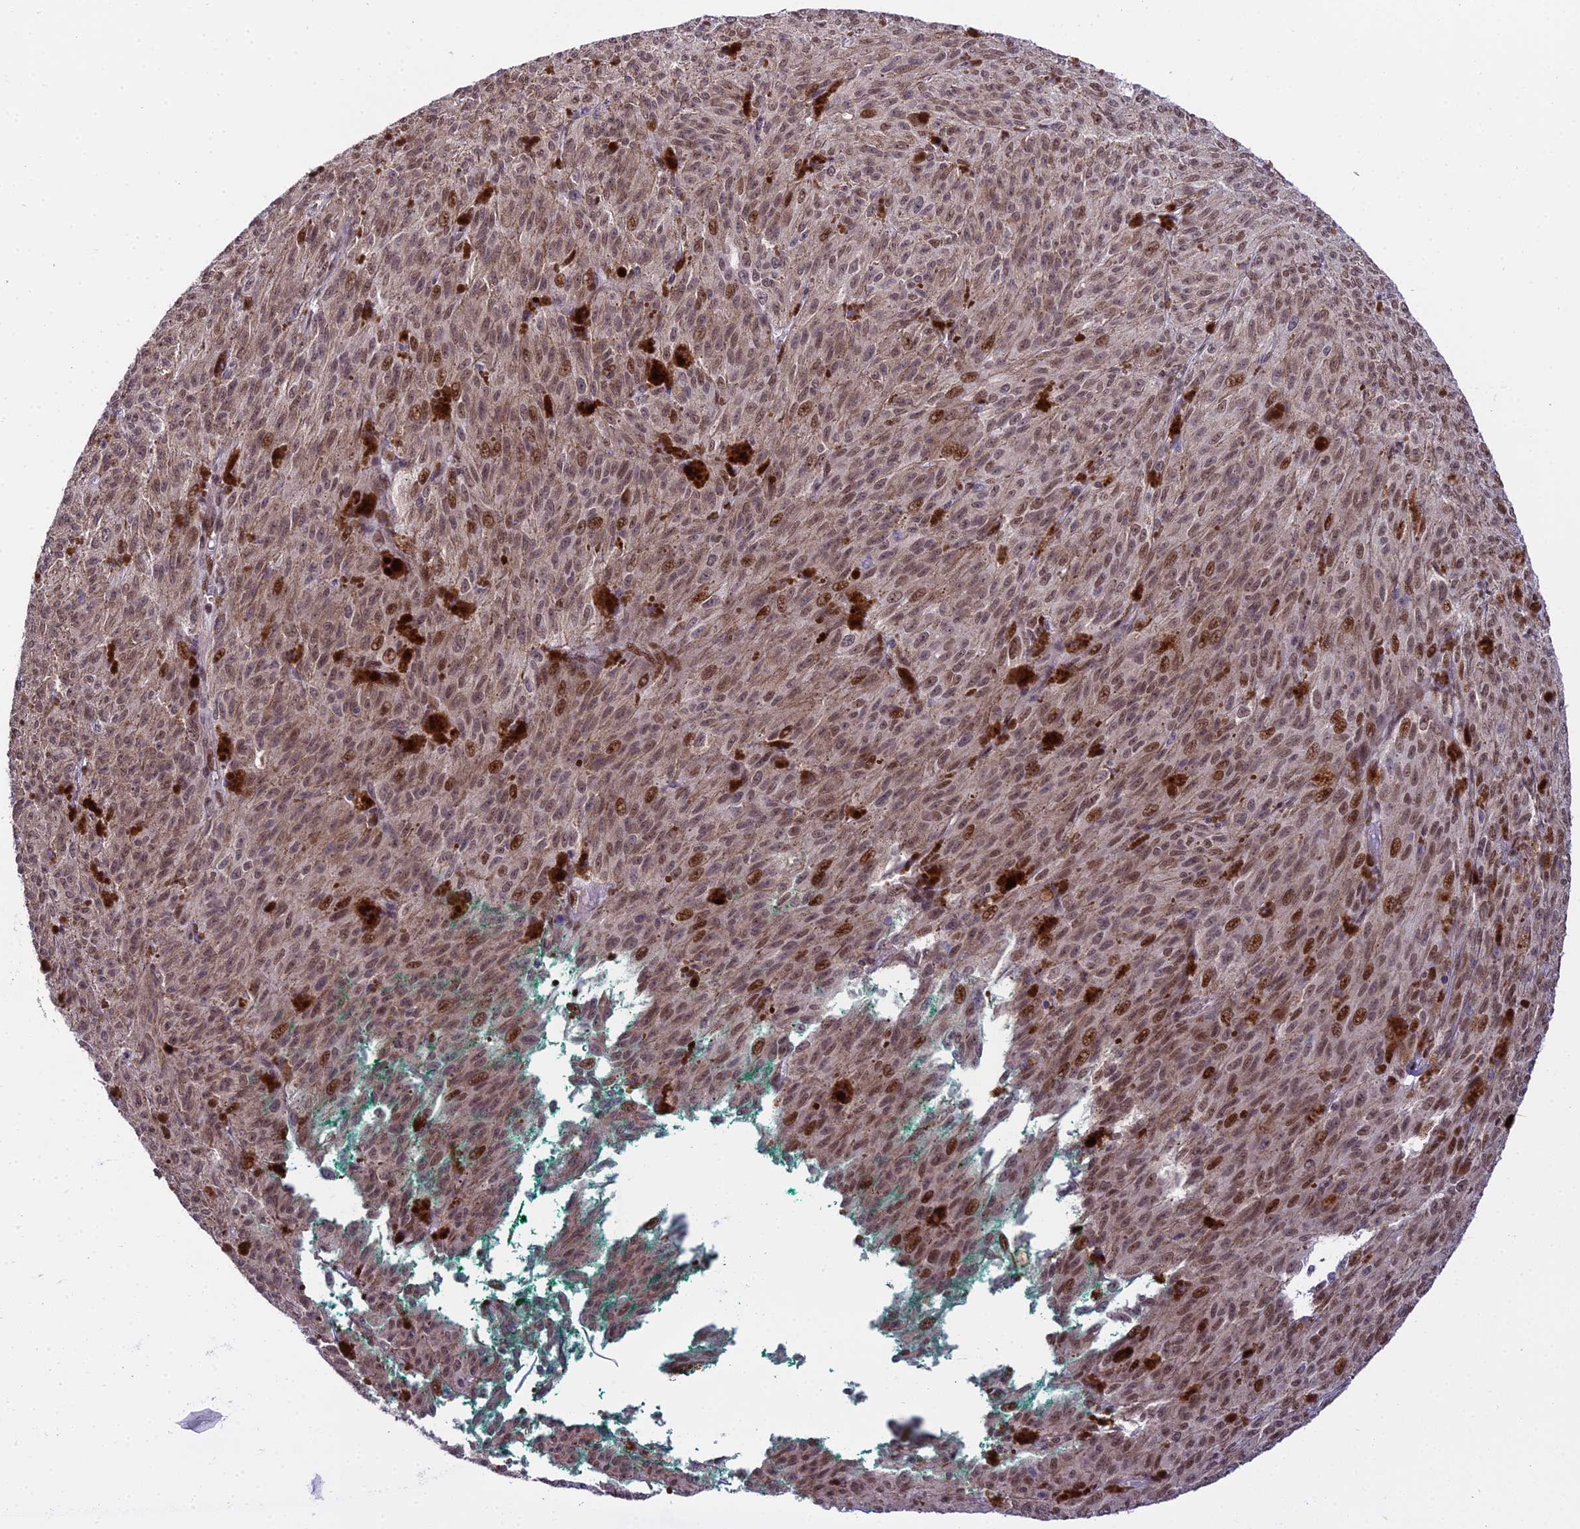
{"staining": {"intensity": "moderate", "quantity": ">75%", "location": "nuclear"}, "tissue": "melanoma", "cell_type": "Tumor cells", "image_type": "cancer", "snomed": [{"axis": "morphology", "description": "Malignant melanoma, NOS"}, {"axis": "topography", "description": "Skin"}], "caption": "IHC staining of malignant melanoma, which reveals medium levels of moderate nuclear expression in about >75% of tumor cells indicating moderate nuclear protein staining. The staining was performed using DAB (brown) for protein detection and nuclei were counterstained in hematoxylin (blue).", "gene": "ZNF707", "patient": {"sex": "female", "age": 52}}